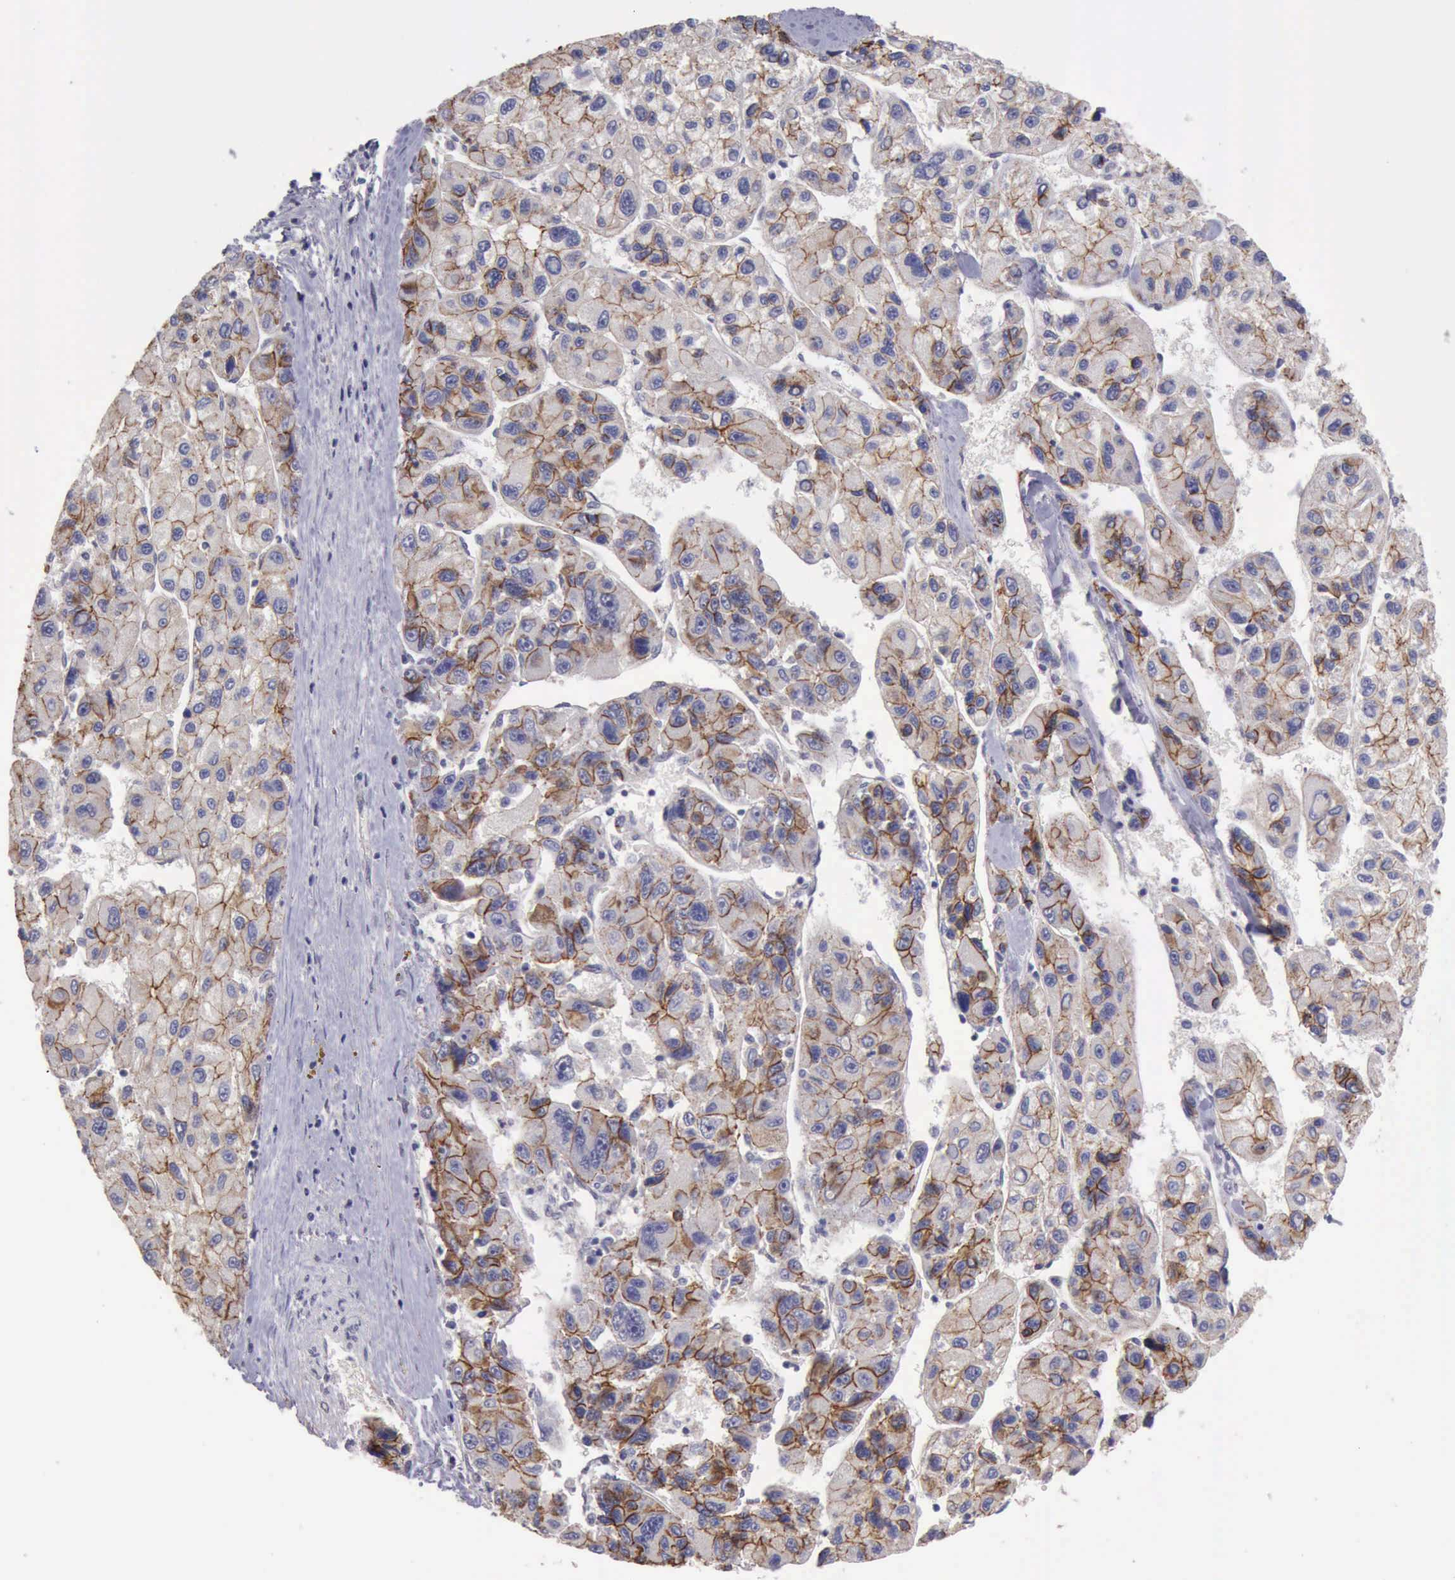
{"staining": {"intensity": "moderate", "quantity": "25%-75%", "location": "cytoplasmic/membranous"}, "tissue": "liver cancer", "cell_type": "Tumor cells", "image_type": "cancer", "snomed": [{"axis": "morphology", "description": "Carcinoma, Hepatocellular, NOS"}, {"axis": "topography", "description": "Liver"}], "caption": "An image of human liver hepatocellular carcinoma stained for a protein demonstrates moderate cytoplasmic/membranous brown staining in tumor cells. Nuclei are stained in blue.", "gene": "KCND1", "patient": {"sex": "male", "age": 64}}